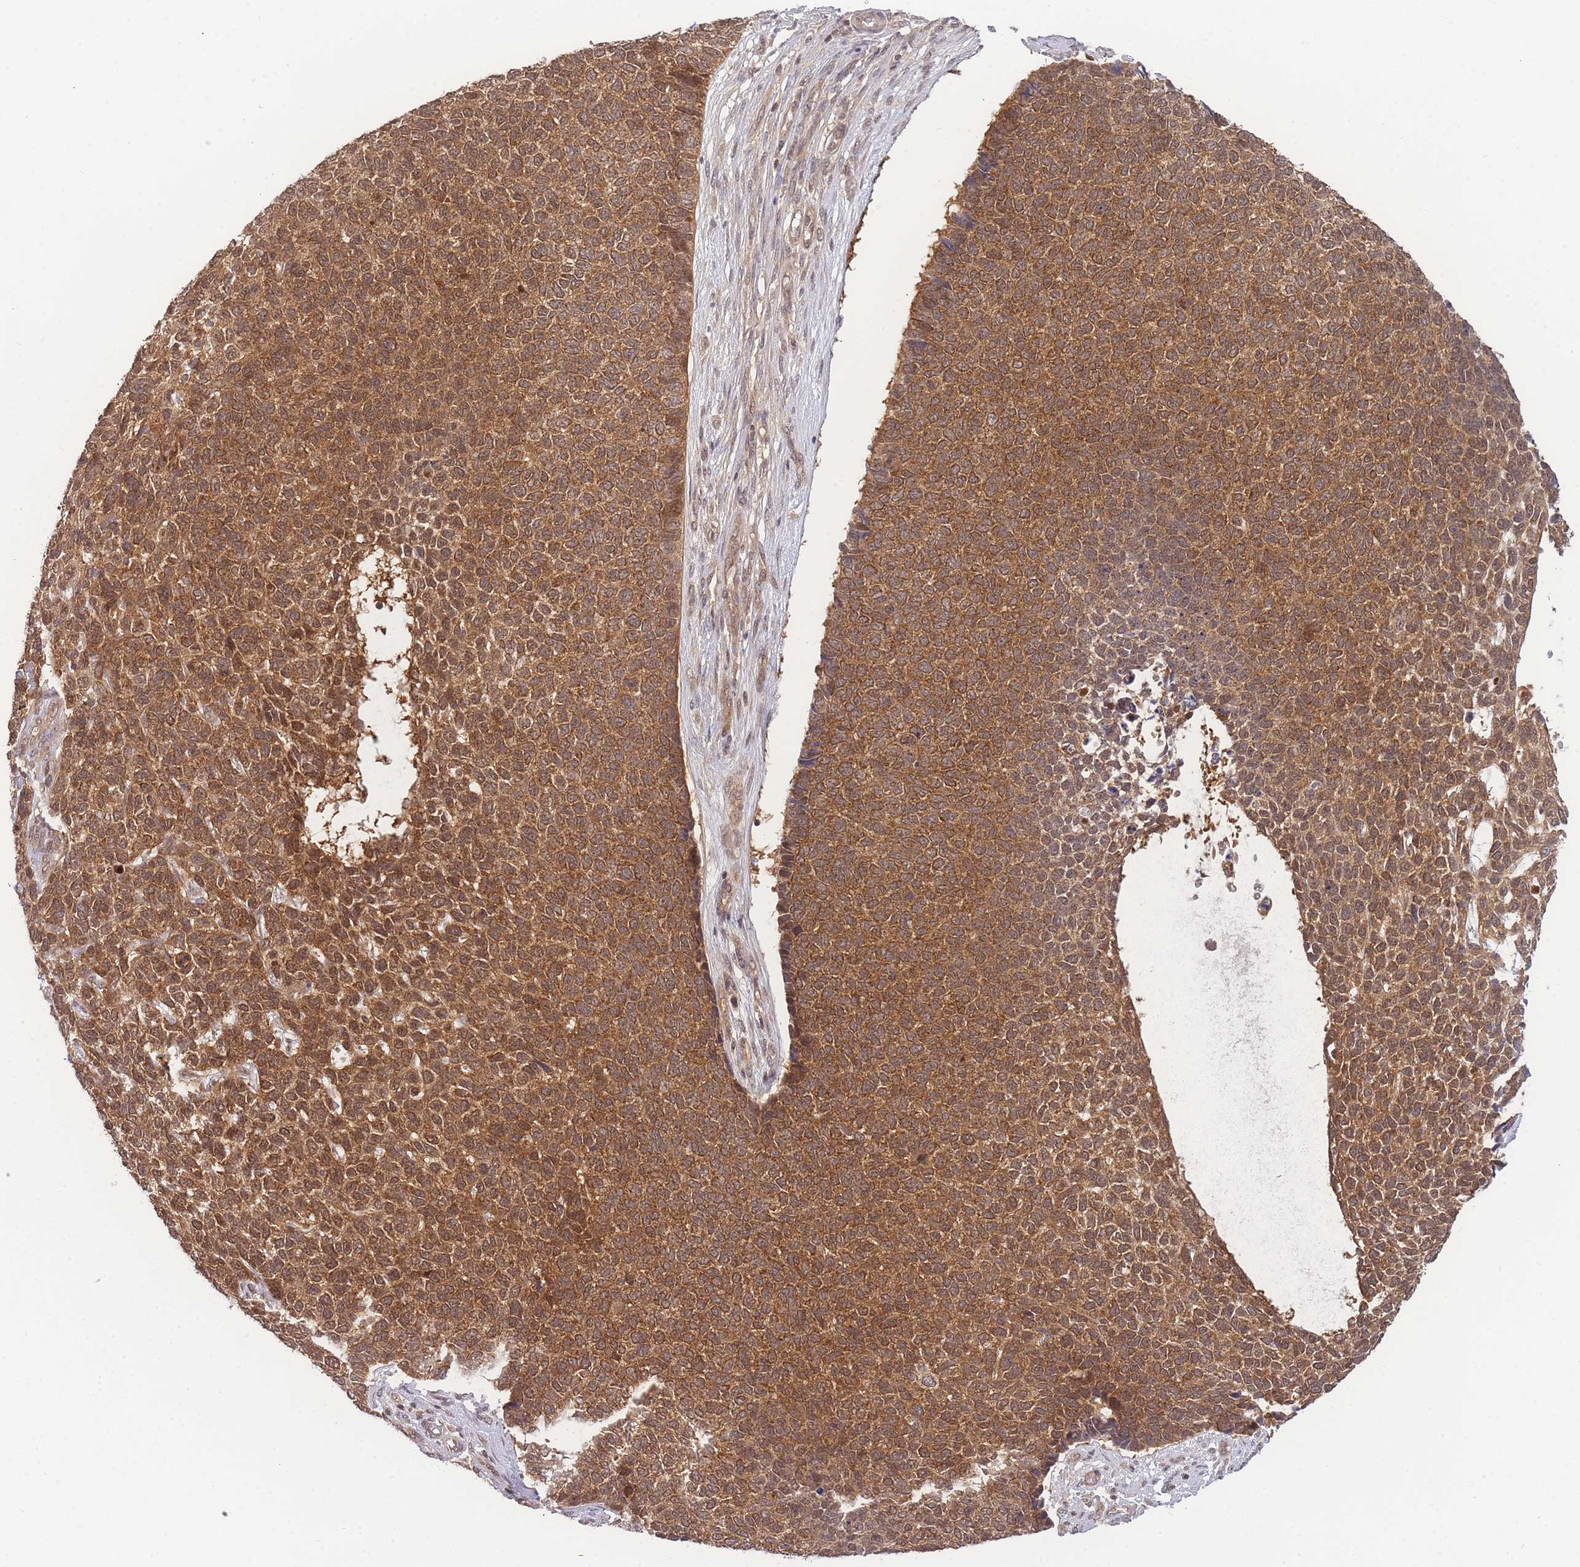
{"staining": {"intensity": "strong", "quantity": ">75%", "location": "cytoplasmic/membranous,nuclear"}, "tissue": "skin cancer", "cell_type": "Tumor cells", "image_type": "cancer", "snomed": [{"axis": "morphology", "description": "Basal cell carcinoma"}, {"axis": "topography", "description": "Skin"}], "caption": "Tumor cells reveal high levels of strong cytoplasmic/membranous and nuclear positivity in about >75% of cells in human skin cancer.", "gene": "KIAA1191", "patient": {"sex": "female", "age": 84}}